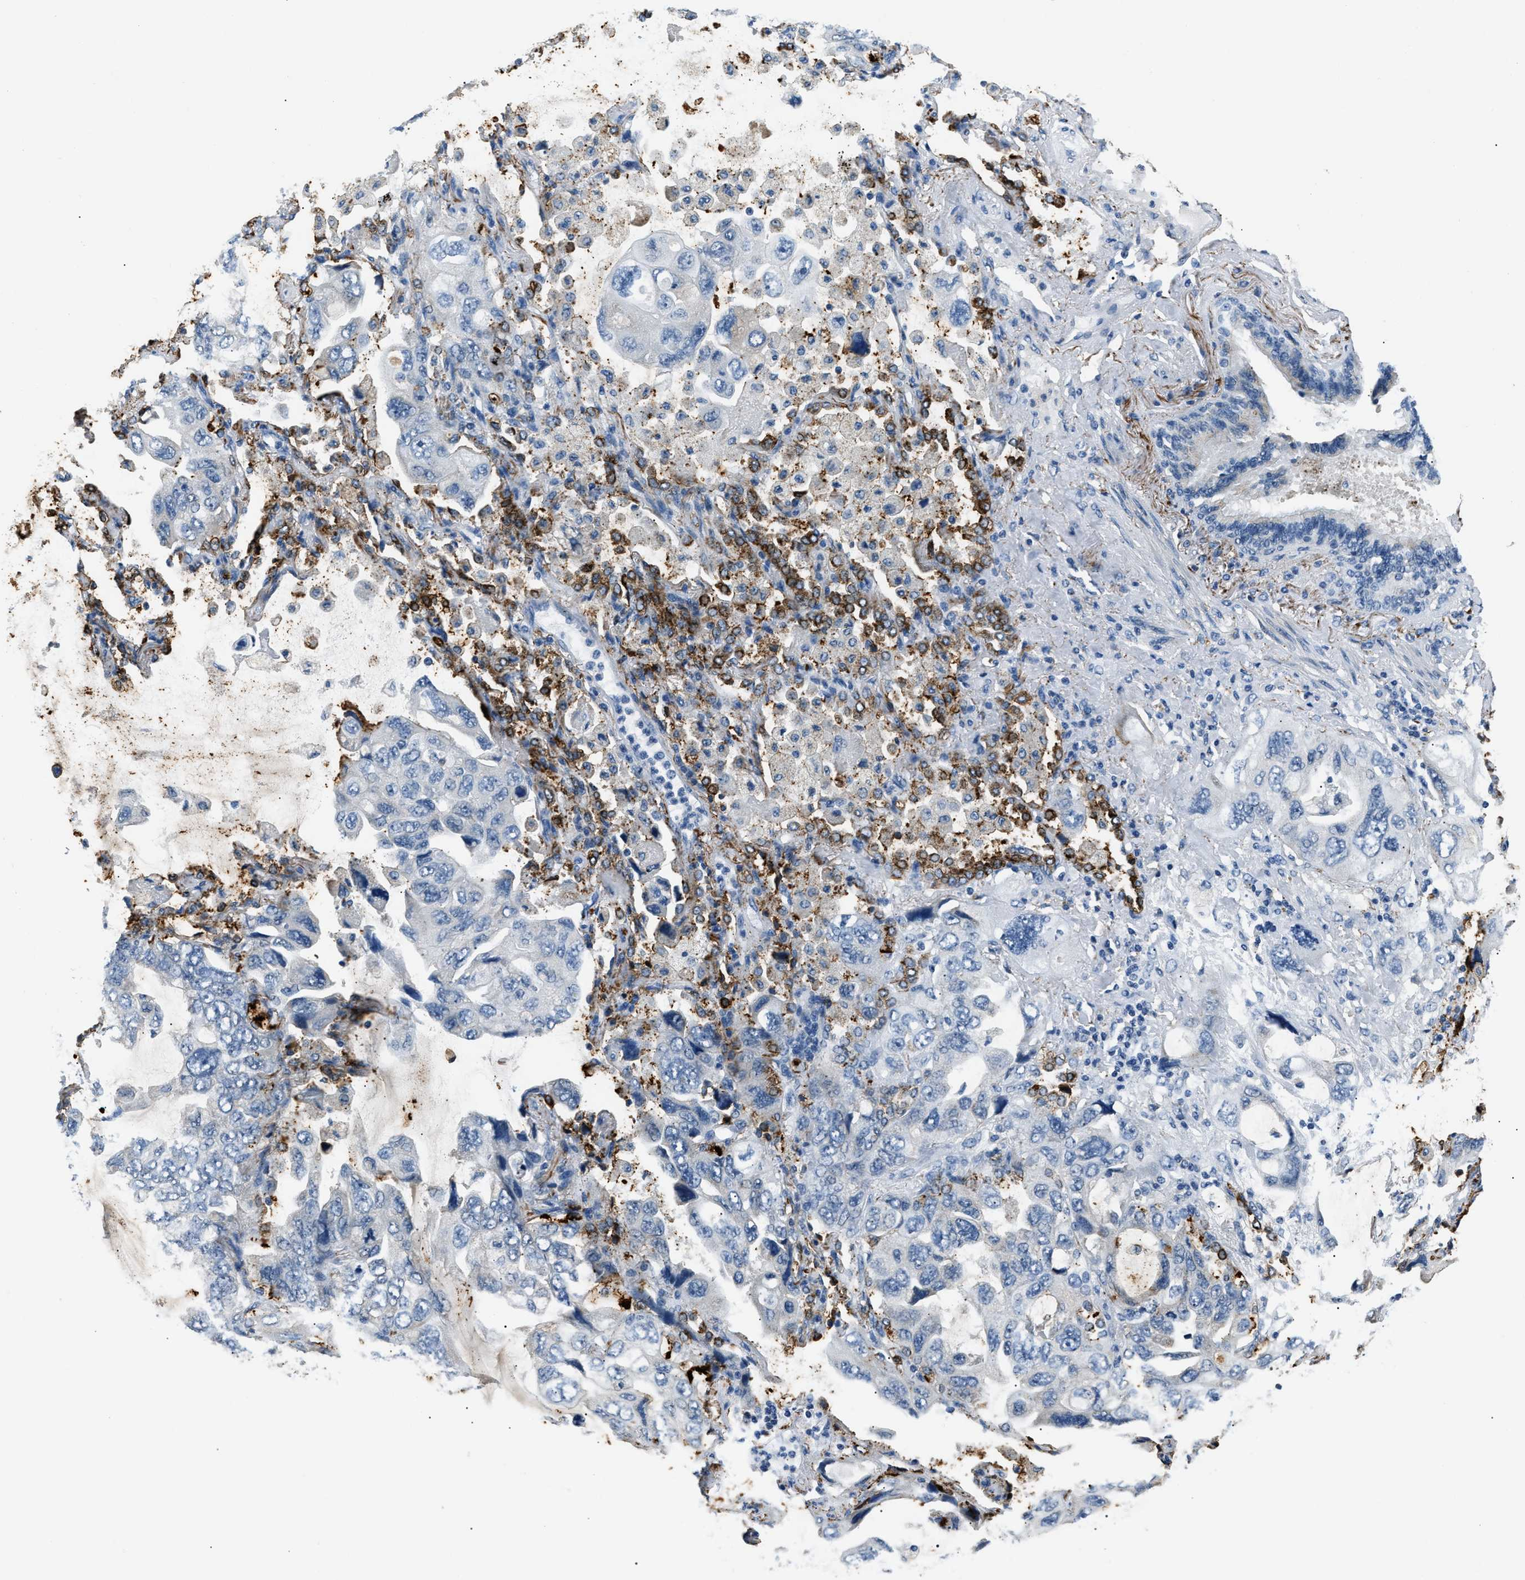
{"staining": {"intensity": "negative", "quantity": "none", "location": "none"}, "tissue": "lung cancer", "cell_type": "Tumor cells", "image_type": "cancer", "snomed": [{"axis": "morphology", "description": "Squamous cell carcinoma, NOS"}, {"axis": "topography", "description": "Lung"}], "caption": "Immunohistochemical staining of human squamous cell carcinoma (lung) exhibits no significant expression in tumor cells.", "gene": "INHA", "patient": {"sex": "female", "age": 73}}